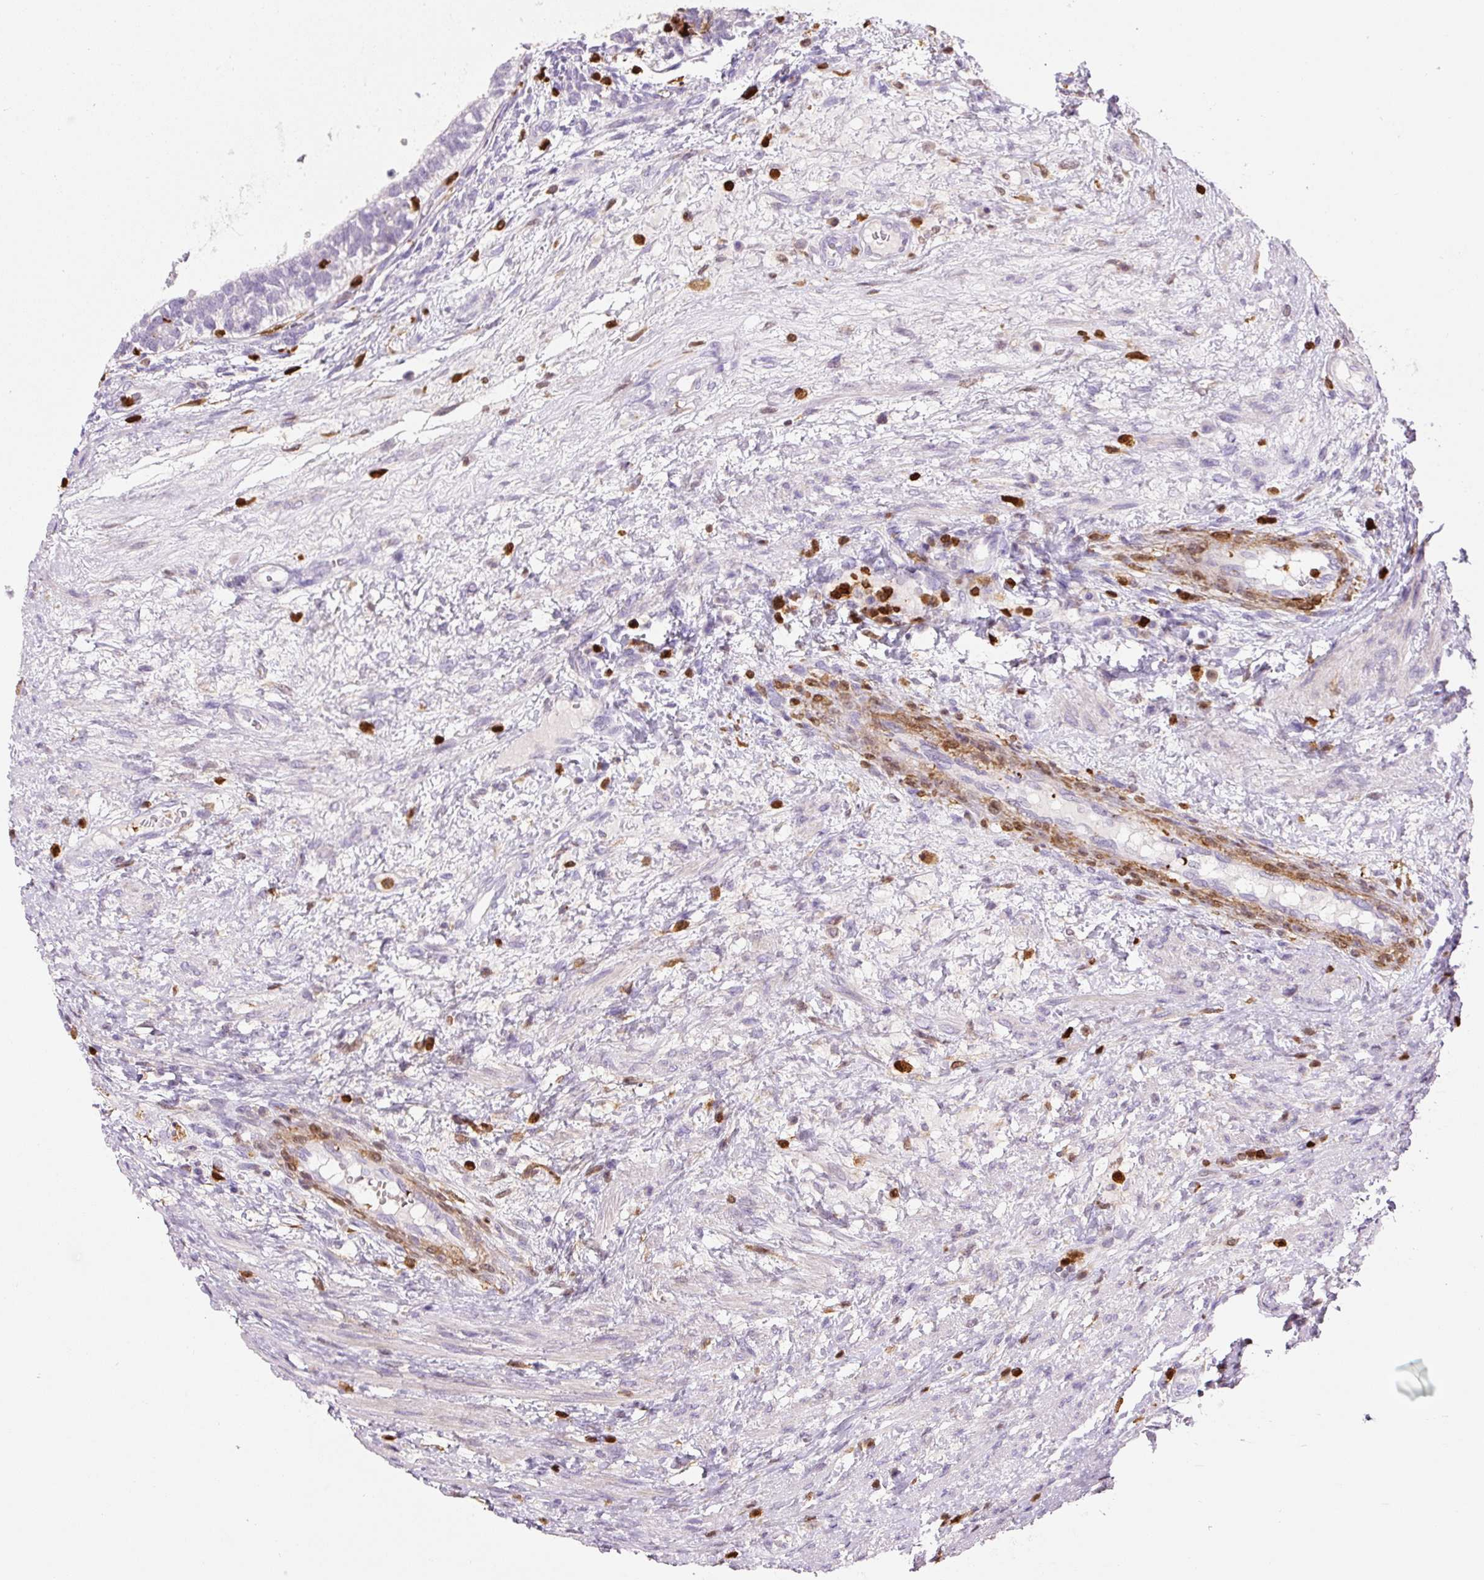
{"staining": {"intensity": "negative", "quantity": "none", "location": "none"}, "tissue": "testis cancer", "cell_type": "Tumor cells", "image_type": "cancer", "snomed": [{"axis": "morphology", "description": "Carcinoma, Embryonal, NOS"}, {"axis": "topography", "description": "Testis"}], "caption": "Immunohistochemistry (IHC) image of neoplastic tissue: human testis cancer (embryonal carcinoma) stained with DAB exhibits no significant protein expression in tumor cells.", "gene": "S100A4", "patient": {"sex": "male", "age": 26}}